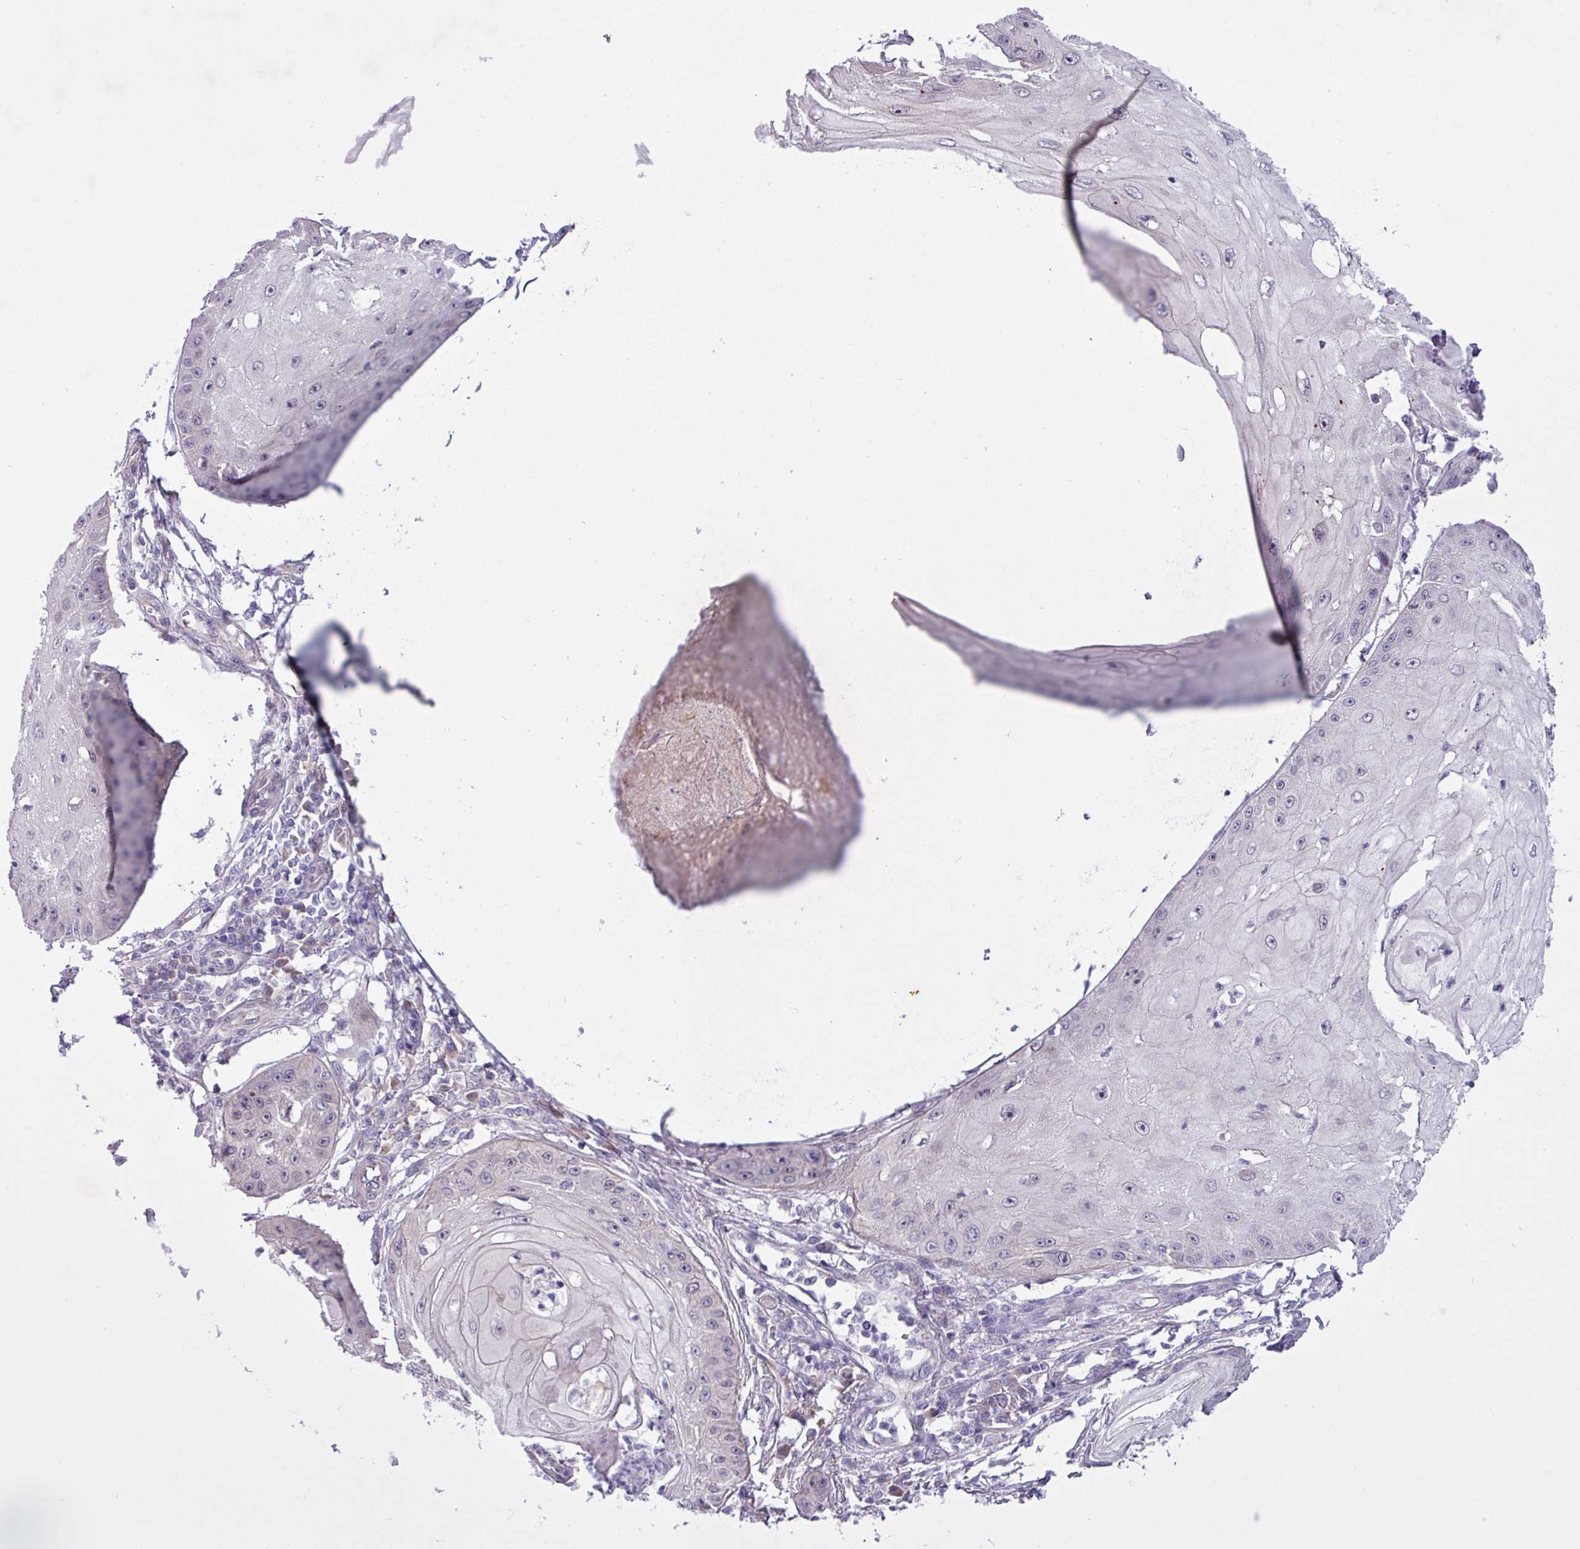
{"staining": {"intensity": "negative", "quantity": "none", "location": "none"}, "tissue": "skin cancer", "cell_type": "Tumor cells", "image_type": "cancer", "snomed": [{"axis": "morphology", "description": "Squamous cell carcinoma, NOS"}, {"axis": "topography", "description": "Skin"}], "caption": "The immunohistochemistry photomicrograph has no significant staining in tumor cells of skin cancer tissue.", "gene": "SPINK8", "patient": {"sex": "male", "age": 70}}